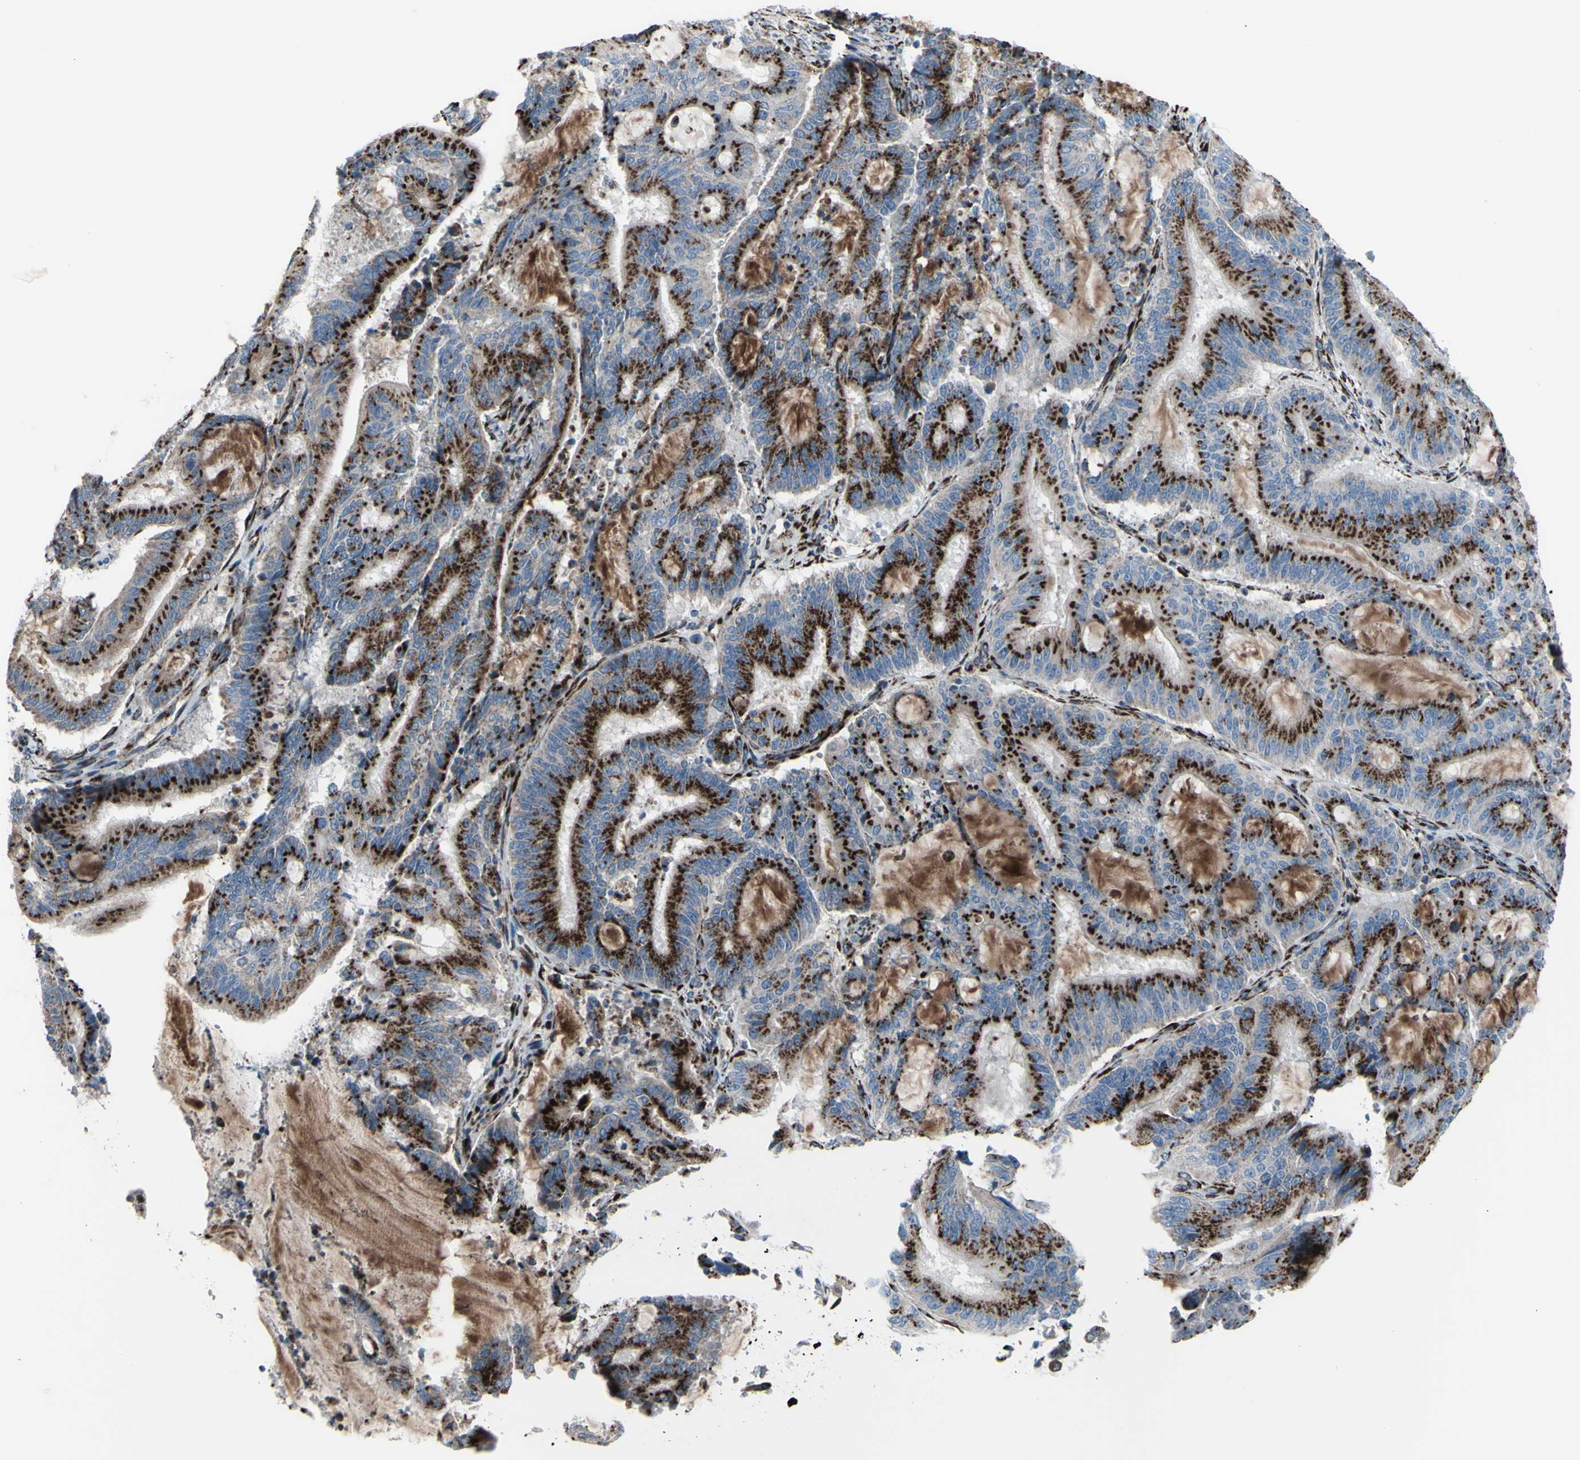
{"staining": {"intensity": "strong", "quantity": ">75%", "location": "cytoplasmic/membranous"}, "tissue": "liver cancer", "cell_type": "Tumor cells", "image_type": "cancer", "snomed": [{"axis": "morphology", "description": "Cholangiocarcinoma"}, {"axis": "topography", "description": "Liver"}], "caption": "Protein staining demonstrates strong cytoplasmic/membranous positivity in about >75% of tumor cells in liver cholangiocarcinoma.", "gene": "GLG1", "patient": {"sex": "female", "age": 73}}